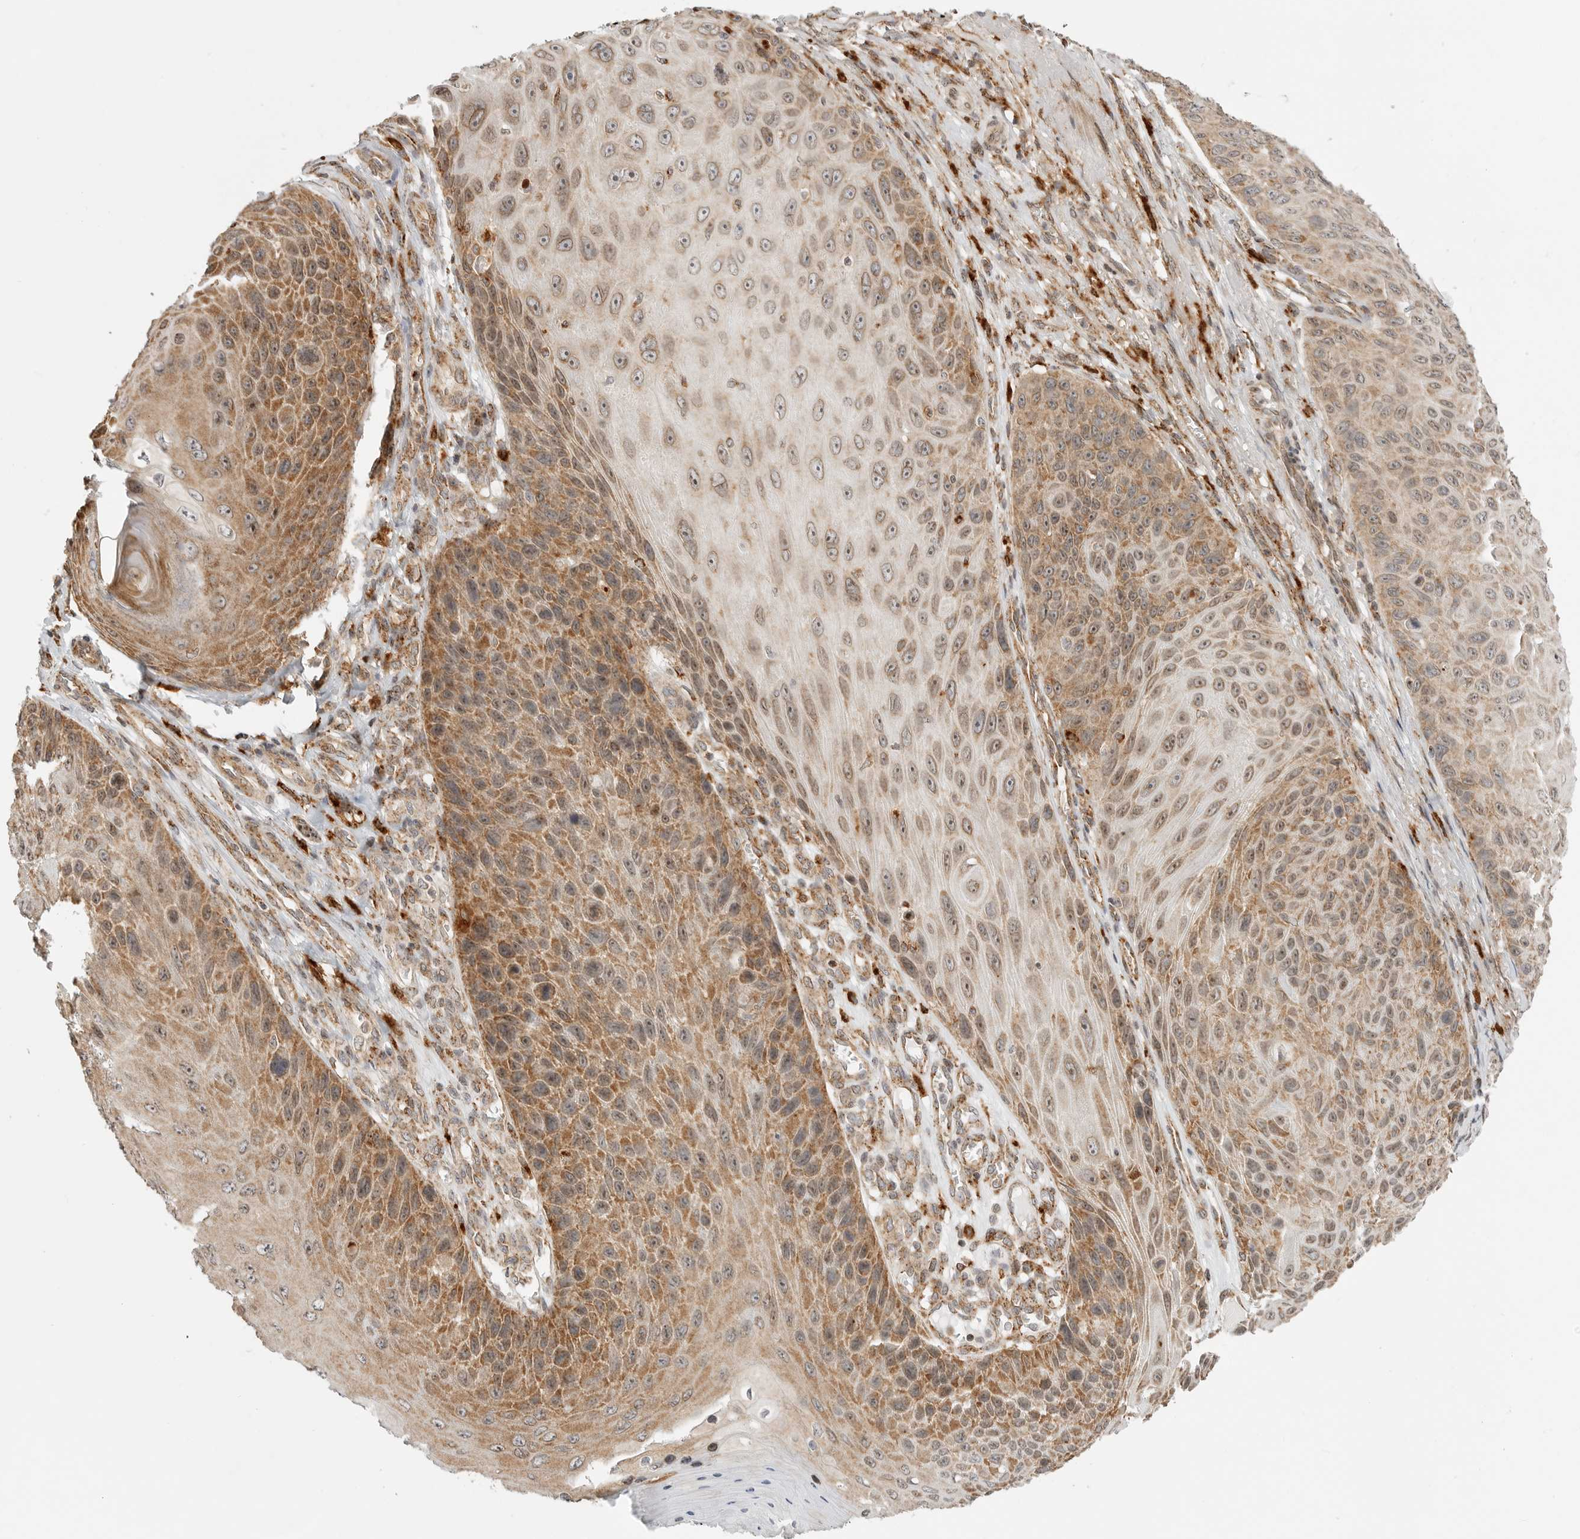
{"staining": {"intensity": "moderate", "quantity": ">75%", "location": "cytoplasmic/membranous"}, "tissue": "skin cancer", "cell_type": "Tumor cells", "image_type": "cancer", "snomed": [{"axis": "morphology", "description": "Squamous cell carcinoma, NOS"}, {"axis": "topography", "description": "Skin"}], "caption": "Protein staining of skin cancer tissue demonstrates moderate cytoplasmic/membranous expression in approximately >75% of tumor cells.", "gene": "IDUA", "patient": {"sex": "female", "age": 88}}